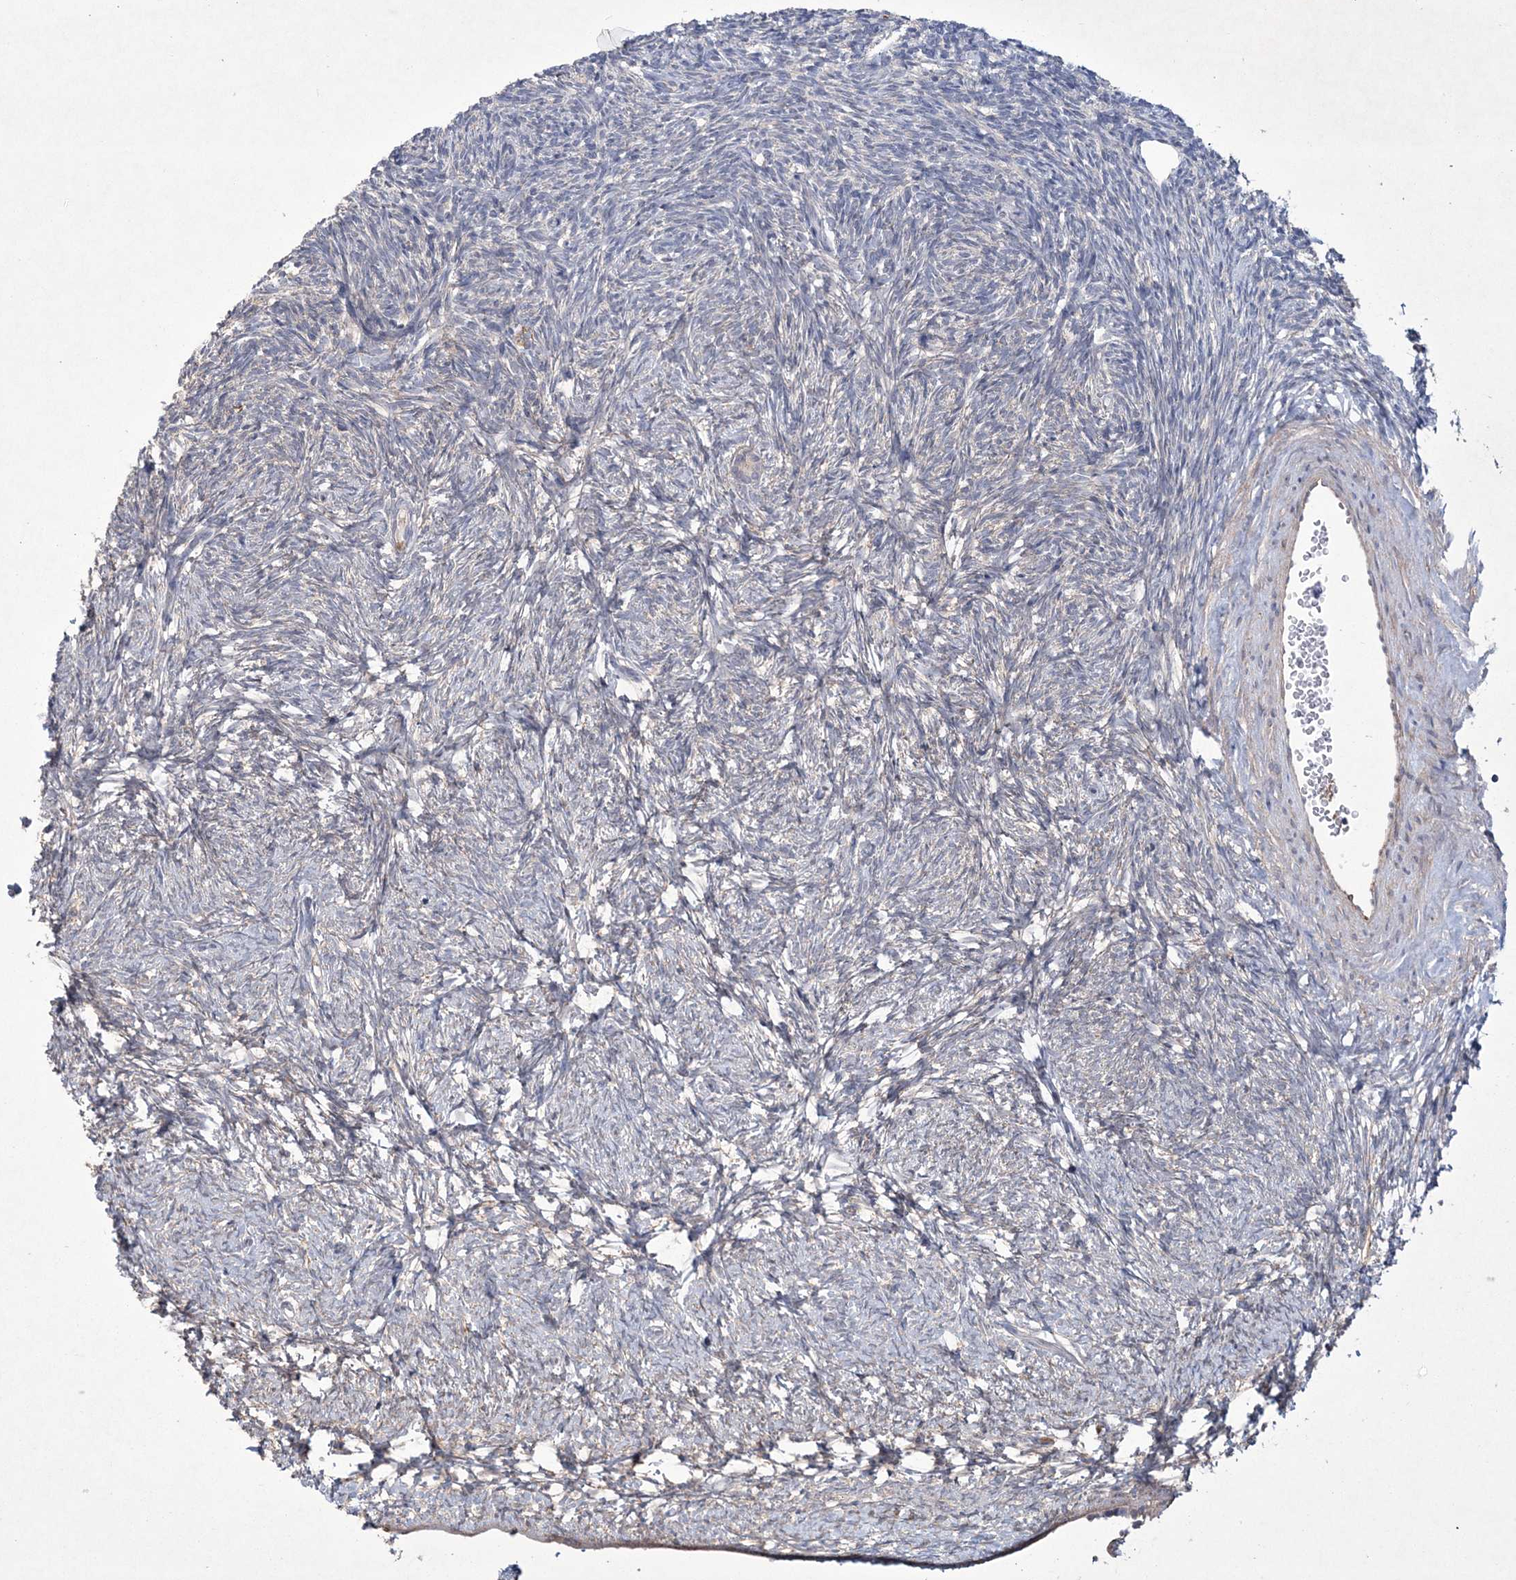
{"staining": {"intensity": "negative", "quantity": "none", "location": "none"}, "tissue": "ovary", "cell_type": "Follicle cells", "image_type": "normal", "snomed": [{"axis": "morphology", "description": "Normal tissue, NOS"}, {"axis": "topography", "description": "Ovary"}], "caption": "The photomicrograph reveals no staining of follicle cells in benign ovary. (DAB immunohistochemistry (IHC) visualized using brightfield microscopy, high magnification).", "gene": "DPCD", "patient": {"sex": "female", "age": 34}}